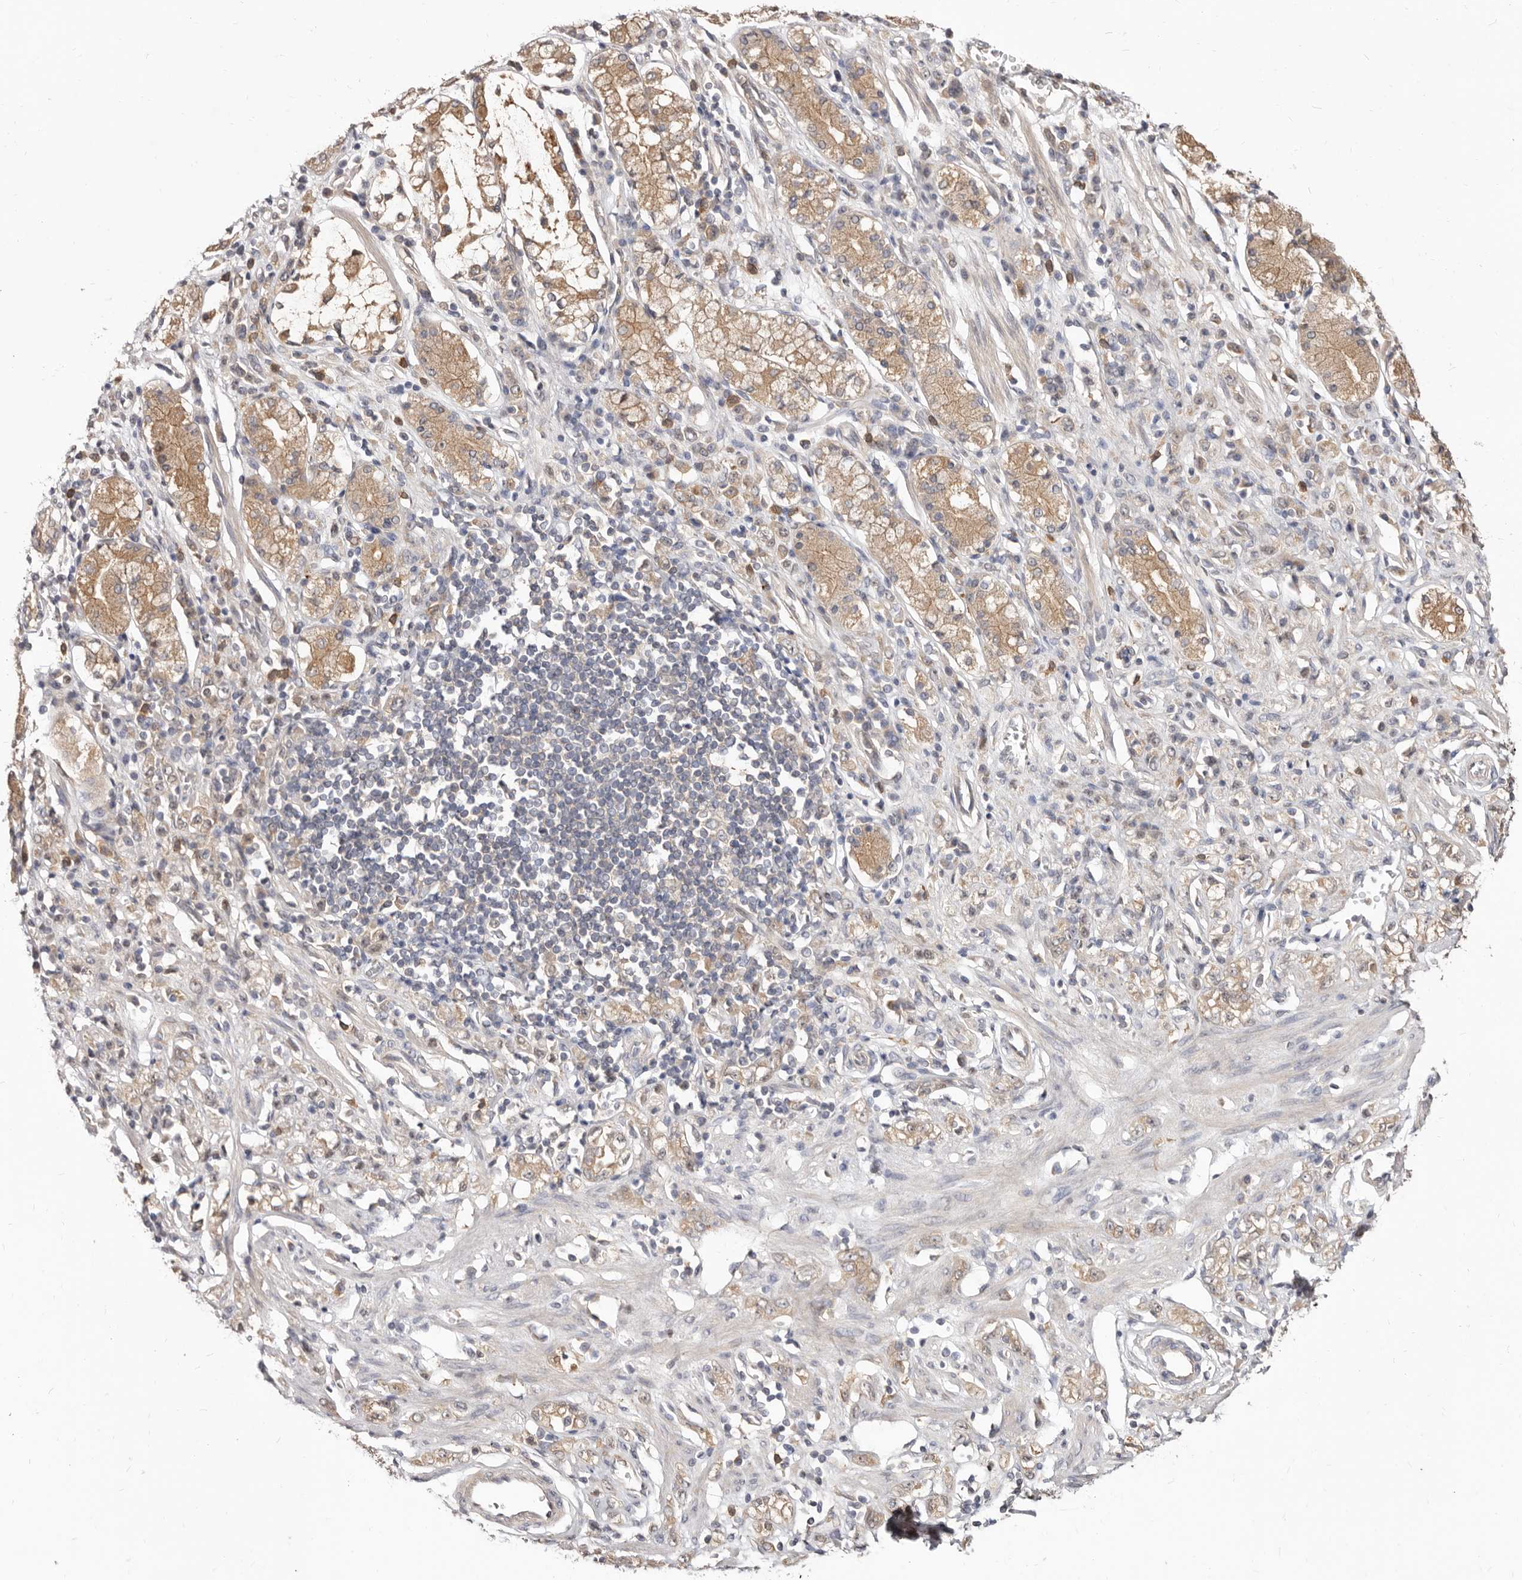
{"staining": {"intensity": "weak", "quantity": ">75%", "location": "cytoplasmic/membranous"}, "tissue": "stomach cancer", "cell_type": "Tumor cells", "image_type": "cancer", "snomed": [{"axis": "morphology", "description": "Normal tissue, NOS"}, {"axis": "morphology", "description": "Adenocarcinoma, NOS"}, {"axis": "topography", "description": "Stomach"}], "caption": "Brown immunohistochemical staining in stomach adenocarcinoma exhibits weak cytoplasmic/membranous expression in about >75% of tumor cells.", "gene": "TC2N", "patient": {"sex": "male", "age": 82}}